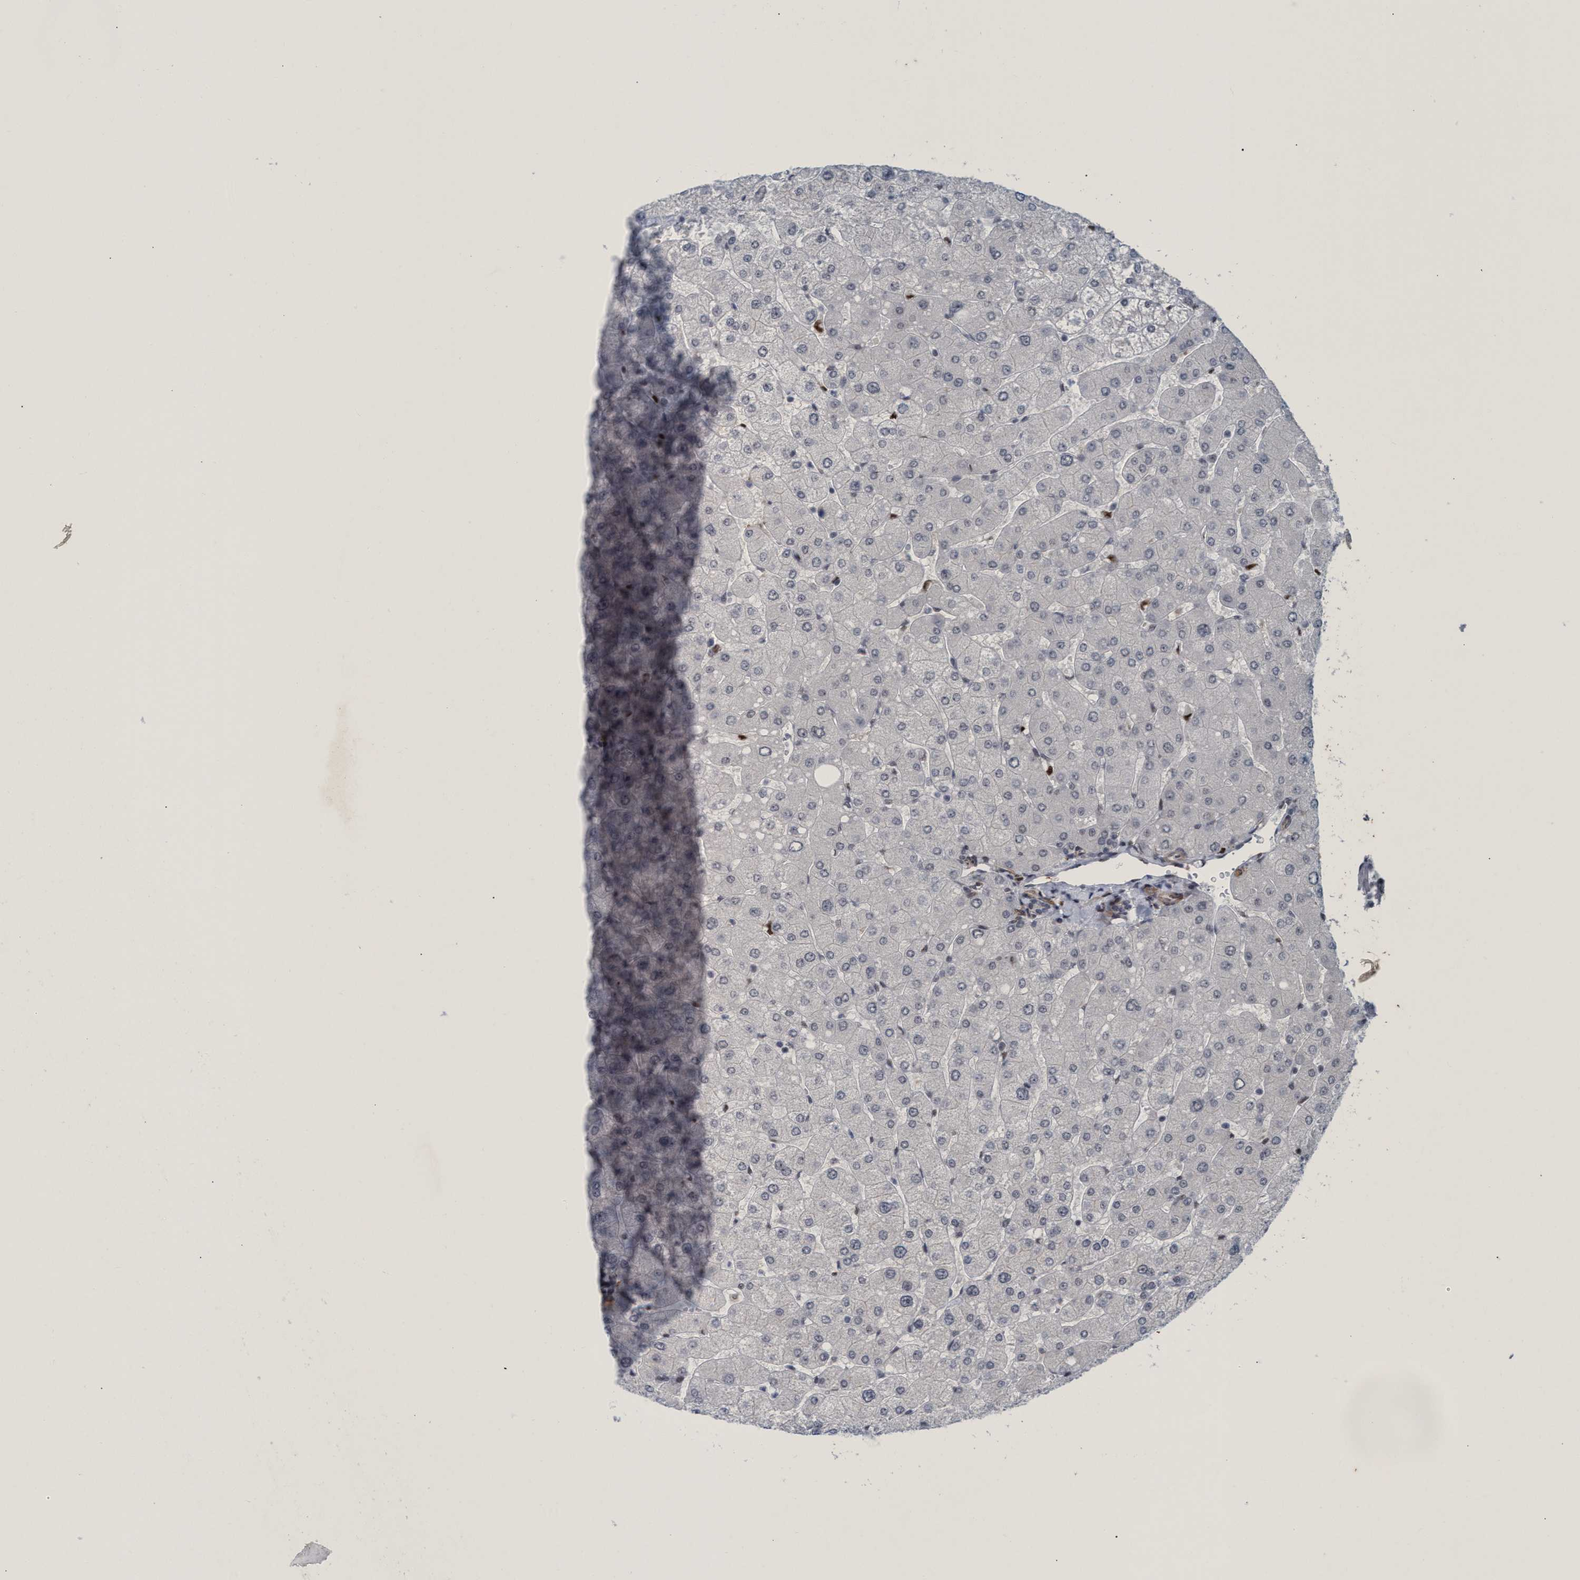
{"staining": {"intensity": "negative", "quantity": "none", "location": "none"}, "tissue": "liver", "cell_type": "Cholangiocytes", "image_type": "normal", "snomed": [{"axis": "morphology", "description": "Normal tissue, NOS"}, {"axis": "topography", "description": "Liver"}], "caption": "Immunohistochemistry (IHC) image of benign liver stained for a protein (brown), which demonstrates no expression in cholangiocytes.", "gene": "CWC27", "patient": {"sex": "male", "age": 55}}